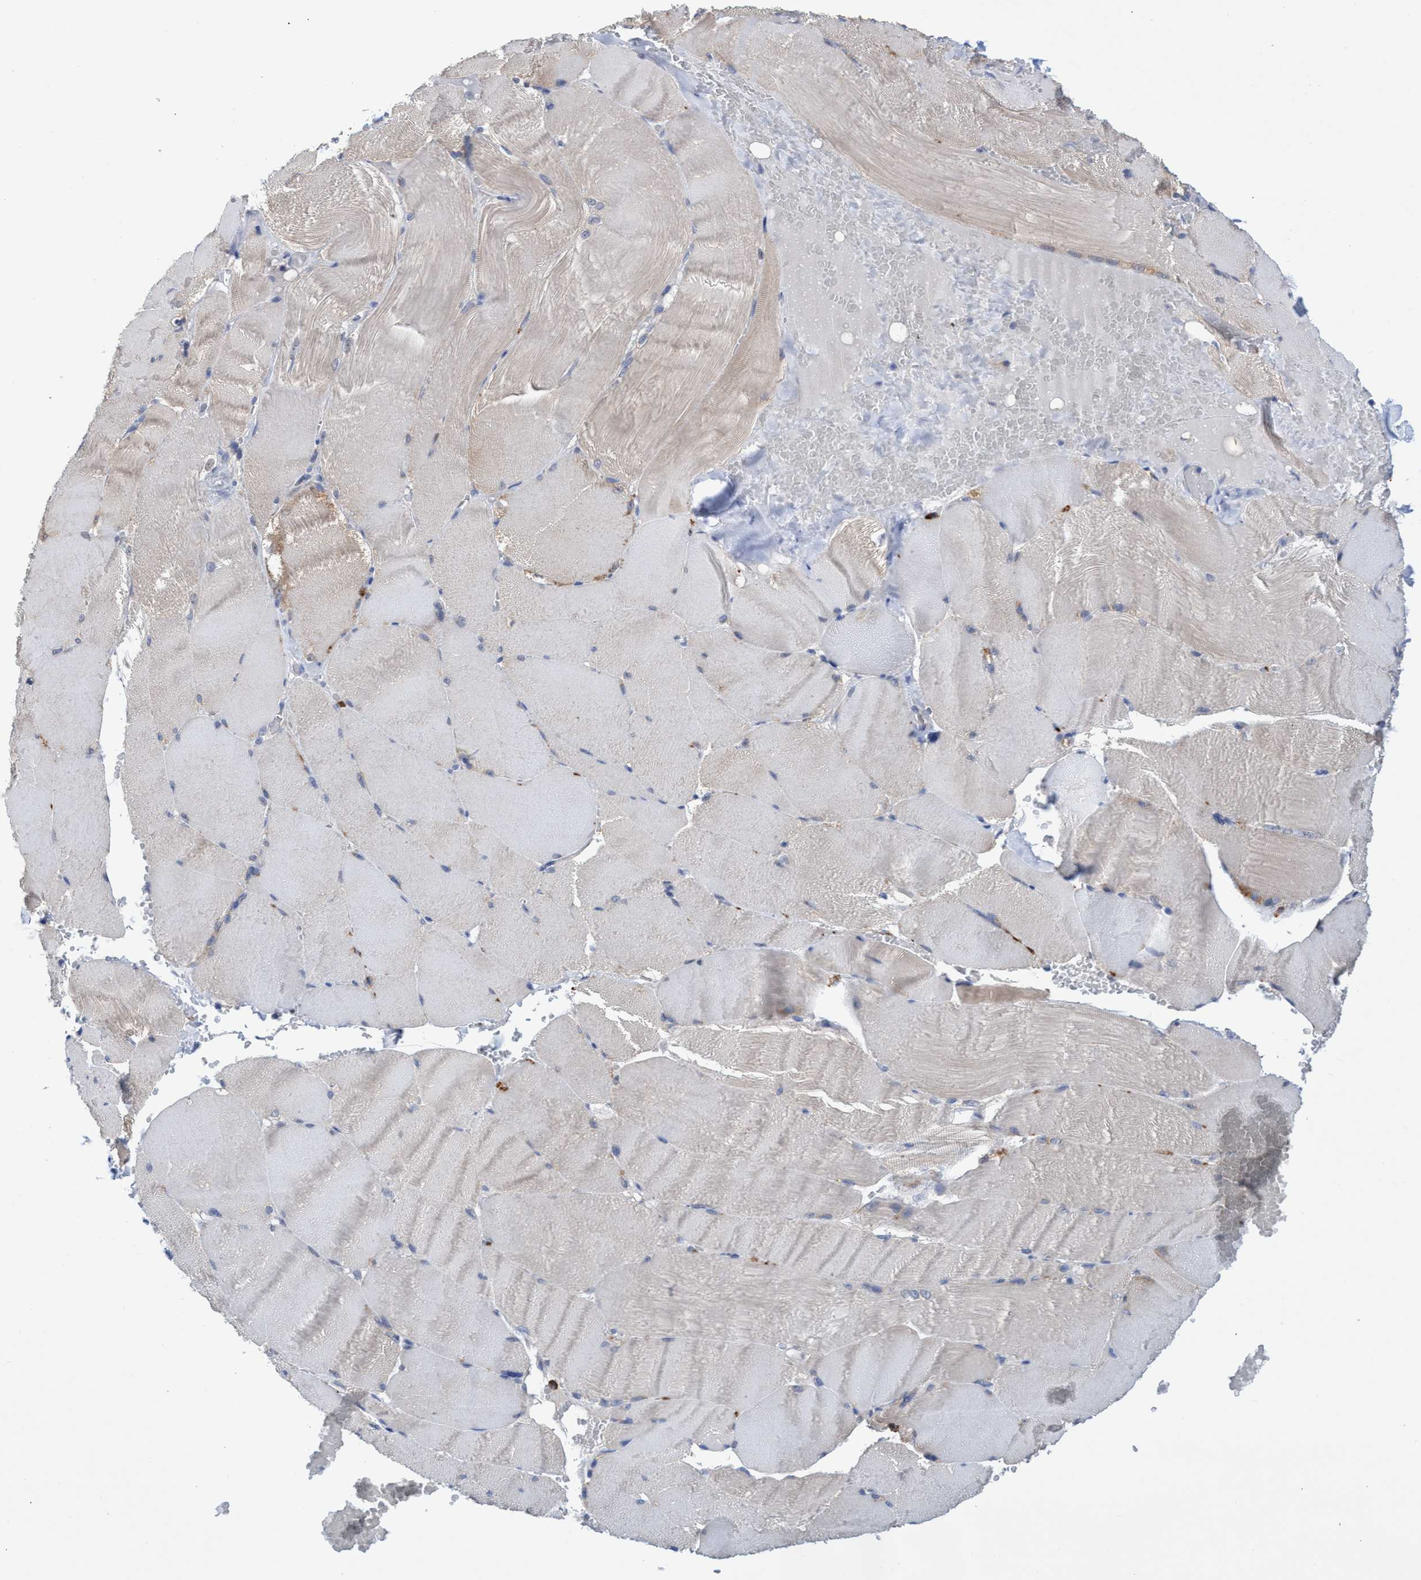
{"staining": {"intensity": "weak", "quantity": "<25%", "location": "cytoplasmic/membranous"}, "tissue": "skeletal muscle", "cell_type": "Myocytes", "image_type": "normal", "snomed": [{"axis": "morphology", "description": "Normal tissue, NOS"}, {"axis": "topography", "description": "Skin"}, {"axis": "topography", "description": "Skeletal muscle"}], "caption": "IHC micrograph of normal skeletal muscle stained for a protein (brown), which reveals no staining in myocytes.", "gene": "SVEP1", "patient": {"sex": "male", "age": 83}}